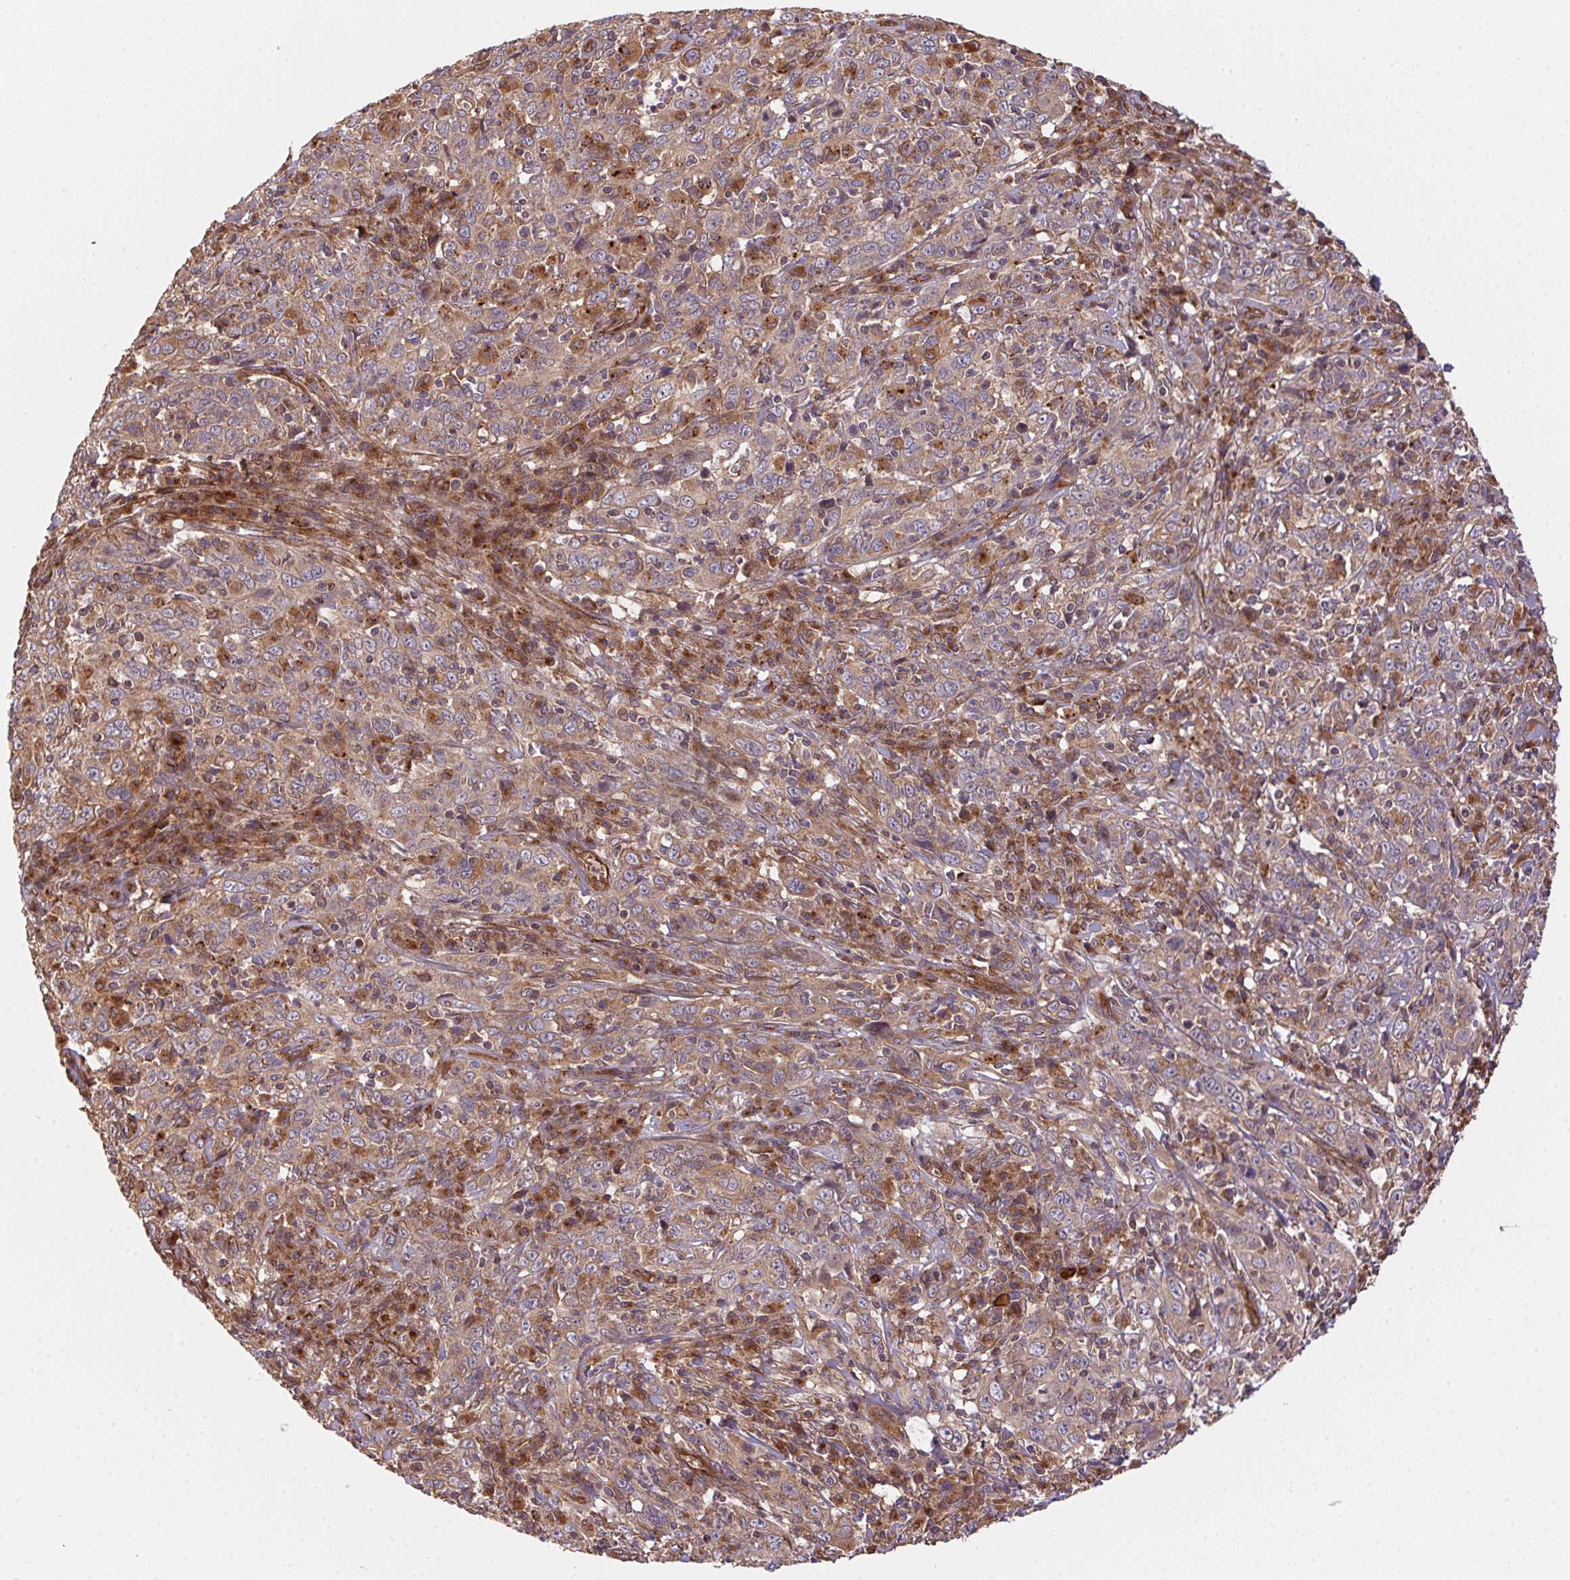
{"staining": {"intensity": "weak", "quantity": ">75%", "location": "cytoplasmic/membranous"}, "tissue": "cervical cancer", "cell_type": "Tumor cells", "image_type": "cancer", "snomed": [{"axis": "morphology", "description": "Squamous cell carcinoma, NOS"}, {"axis": "topography", "description": "Cervix"}], "caption": "A photomicrograph showing weak cytoplasmic/membranous staining in approximately >75% of tumor cells in cervical cancer (squamous cell carcinoma), as visualized by brown immunohistochemical staining.", "gene": "USE1", "patient": {"sex": "female", "age": 46}}